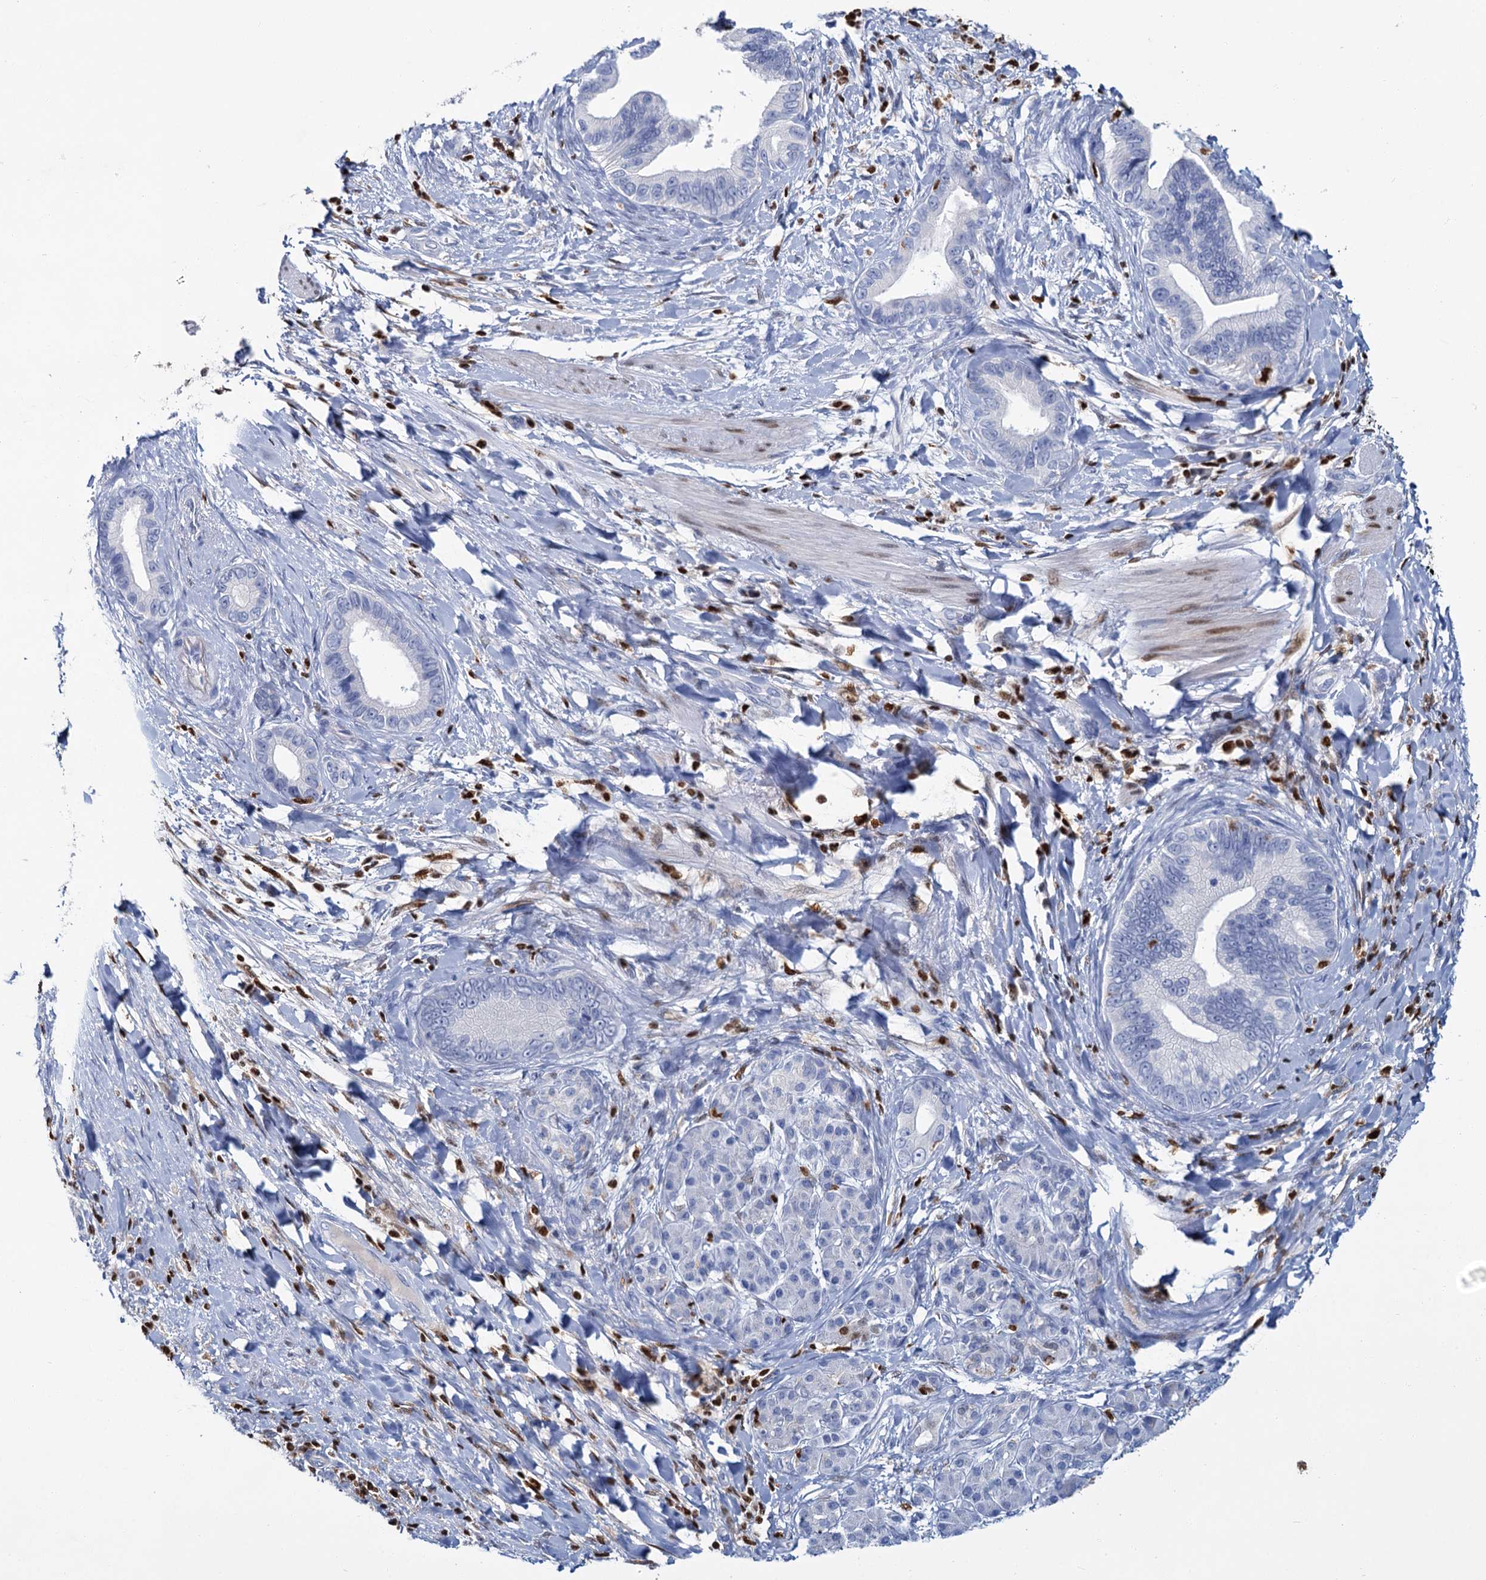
{"staining": {"intensity": "negative", "quantity": "none", "location": "none"}, "tissue": "pancreatic cancer", "cell_type": "Tumor cells", "image_type": "cancer", "snomed": [{"axis": "morphology", "description": "Adenocarcinoma, NOS"}, {"axis": "topography", "description": "Pancreas"}], "caption": "Immunohistochemical staining of human adenocarcinoma (pancreatic) reveals no significant staining in tumor cells.", "gene": "CELF2", "patient": {"sex": "female", "age": 55}}